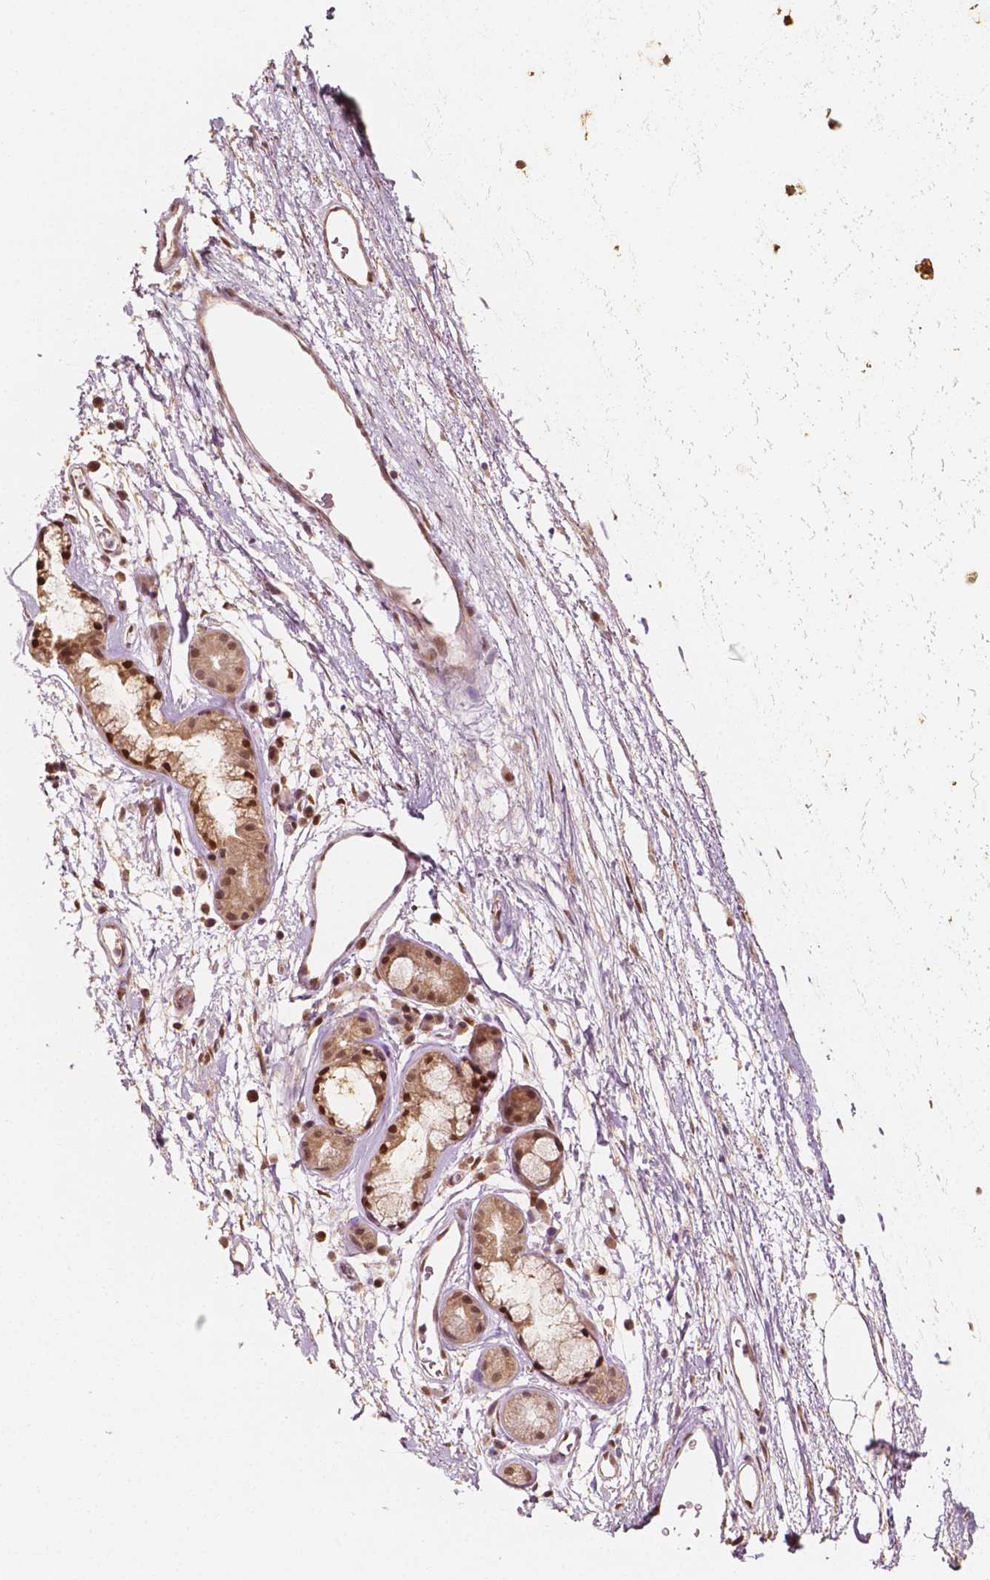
{"staining": {"intensity": "moderate", "quantity": "25%-75%", "location": "cytoplasmic/membranous,nuclear"}, "tissue": "adipose tissue", "cell_type": "Adipocytes", "image_type": "normal", "snomed": [{"axis": "morphology", "description": "Normal tissue, NOS"}, {"axis": "topography", "description": "Cartilage tissue"}, {"axis": "topography", "description": "Bronchus"}], "caption": "Immunohistochemical staining of benign adipose tissue shows medium levels of moderate cytoplasmic/membranous,nuclear expression in about 25%-75% of adipocytes.", "gene": "TBC1D17", "patient": {"sex": "male", "age": 58}}